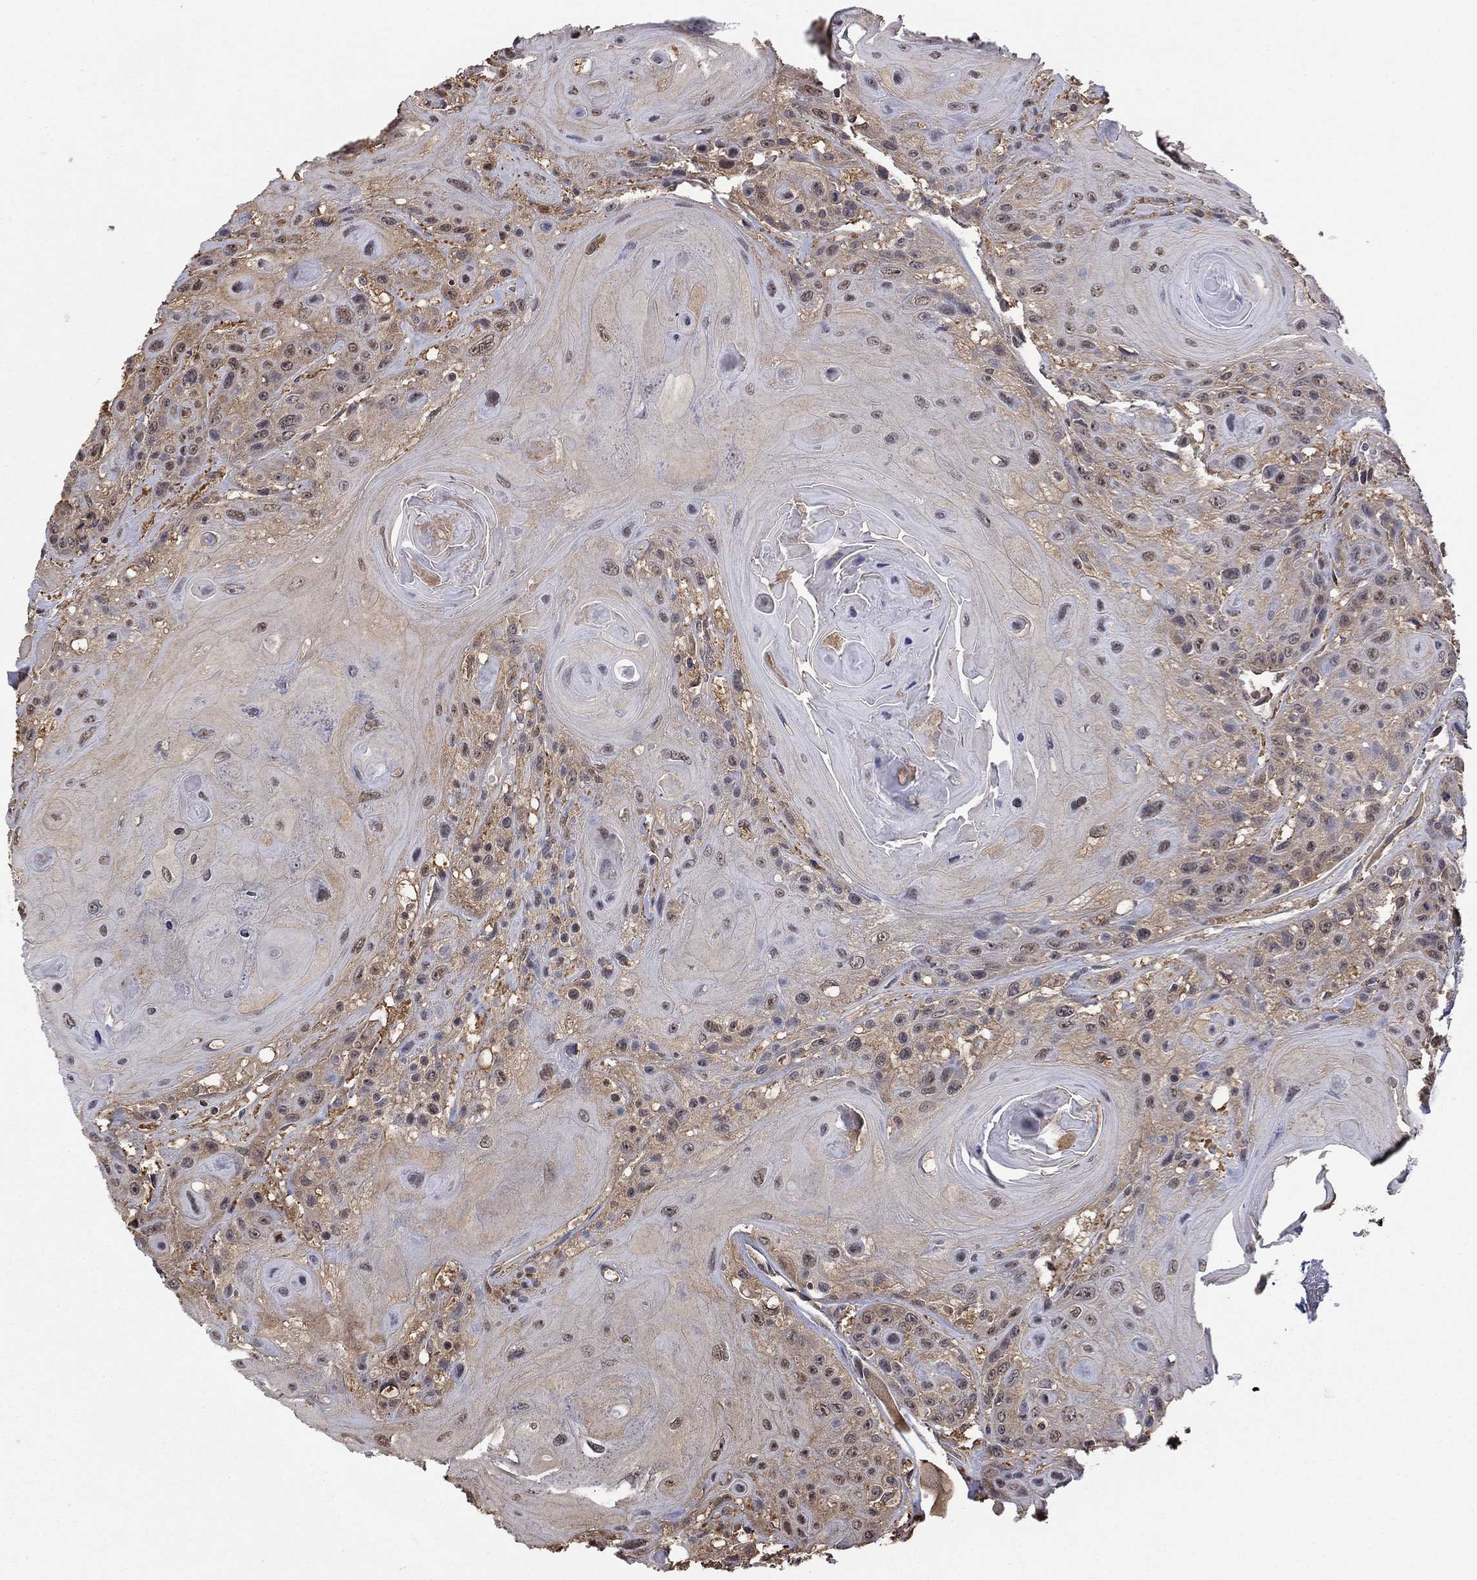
{"staining": {"intensity": "moderate", "quantity": "<25%", "location": "cytoplasmic/membranous,nuclear"}, "tissue": "head and neck cancer", "cell_type": "Tumor cells", "image_type": "cancer", "snomed": [{"axis": "morphology", "description": "Squamous cell carcinoma, NOS"}, {"axis": "topography", "description": "Head-Neck"}], "caption": "This image displays immunohistochemistry (IHC) staining of human head and neck cancer (squamous cell carcinoma), with low moderate cytoplasmic/membranous and nuclear expression in about <25% of tumor cells.", "gene": "RNF114", "patient": {"sex": "female", "age": 59}}